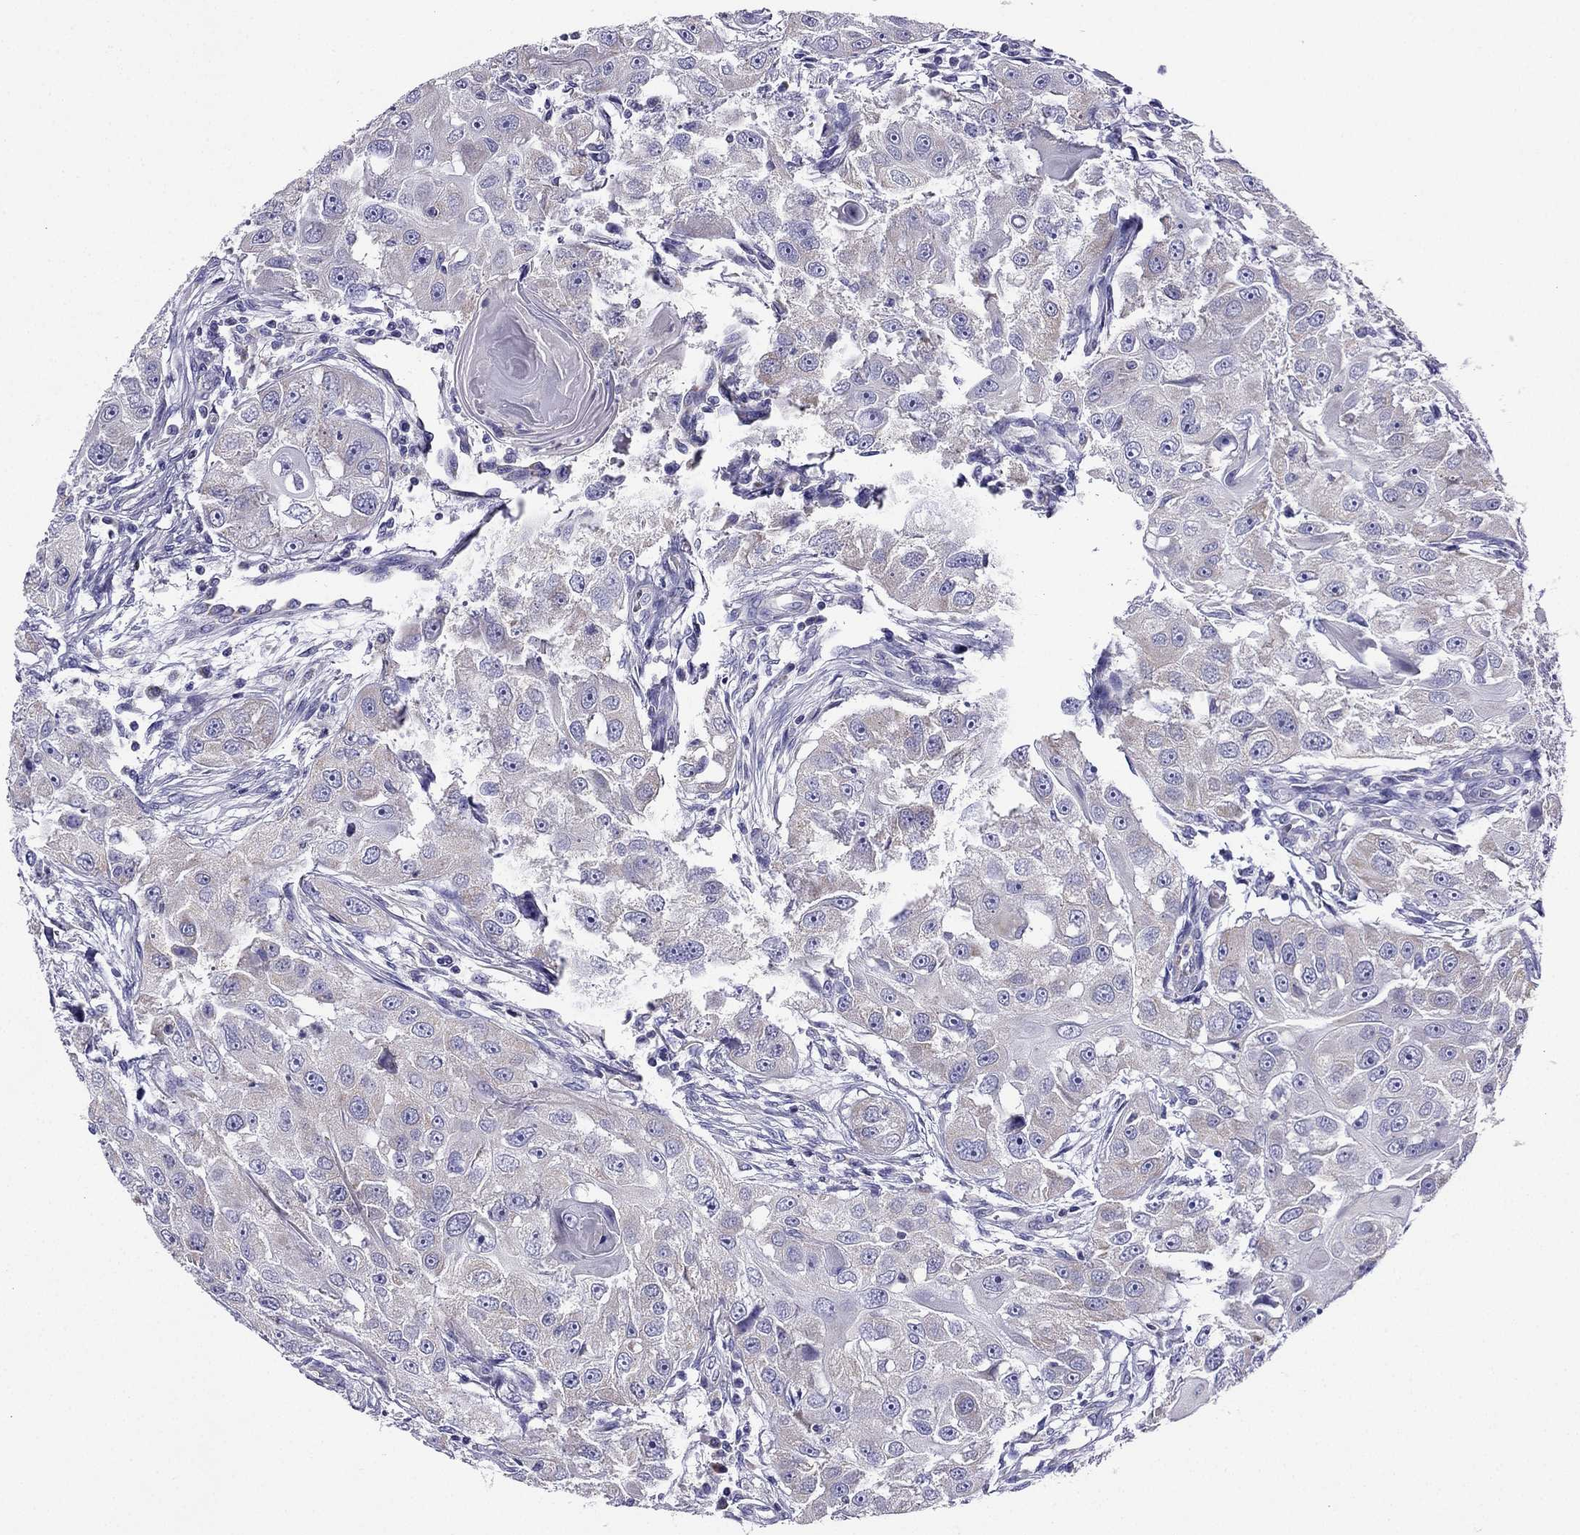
{"staining": {"intensity": "negative", "quantity": "none", "location": "none"}, "tissue": "head and neck cancer", "cell_type": "Tumor cells", "image_type": "cancer", "snomed": [{"axis": "morphology", "description": "Squamous cell carcinoma, NOS"}, {"axis": "topography", "description": "Head-Neck"}], "caption": "An image of human head and neck squamous cell carcinoma is negative for staining in tumor cells. (DAB (3,3'-diaminobenzidine) IHC with hematoxylin counter stain).", "gene": "KIF5A", "patient": {"sex": "male", "age": 51}}